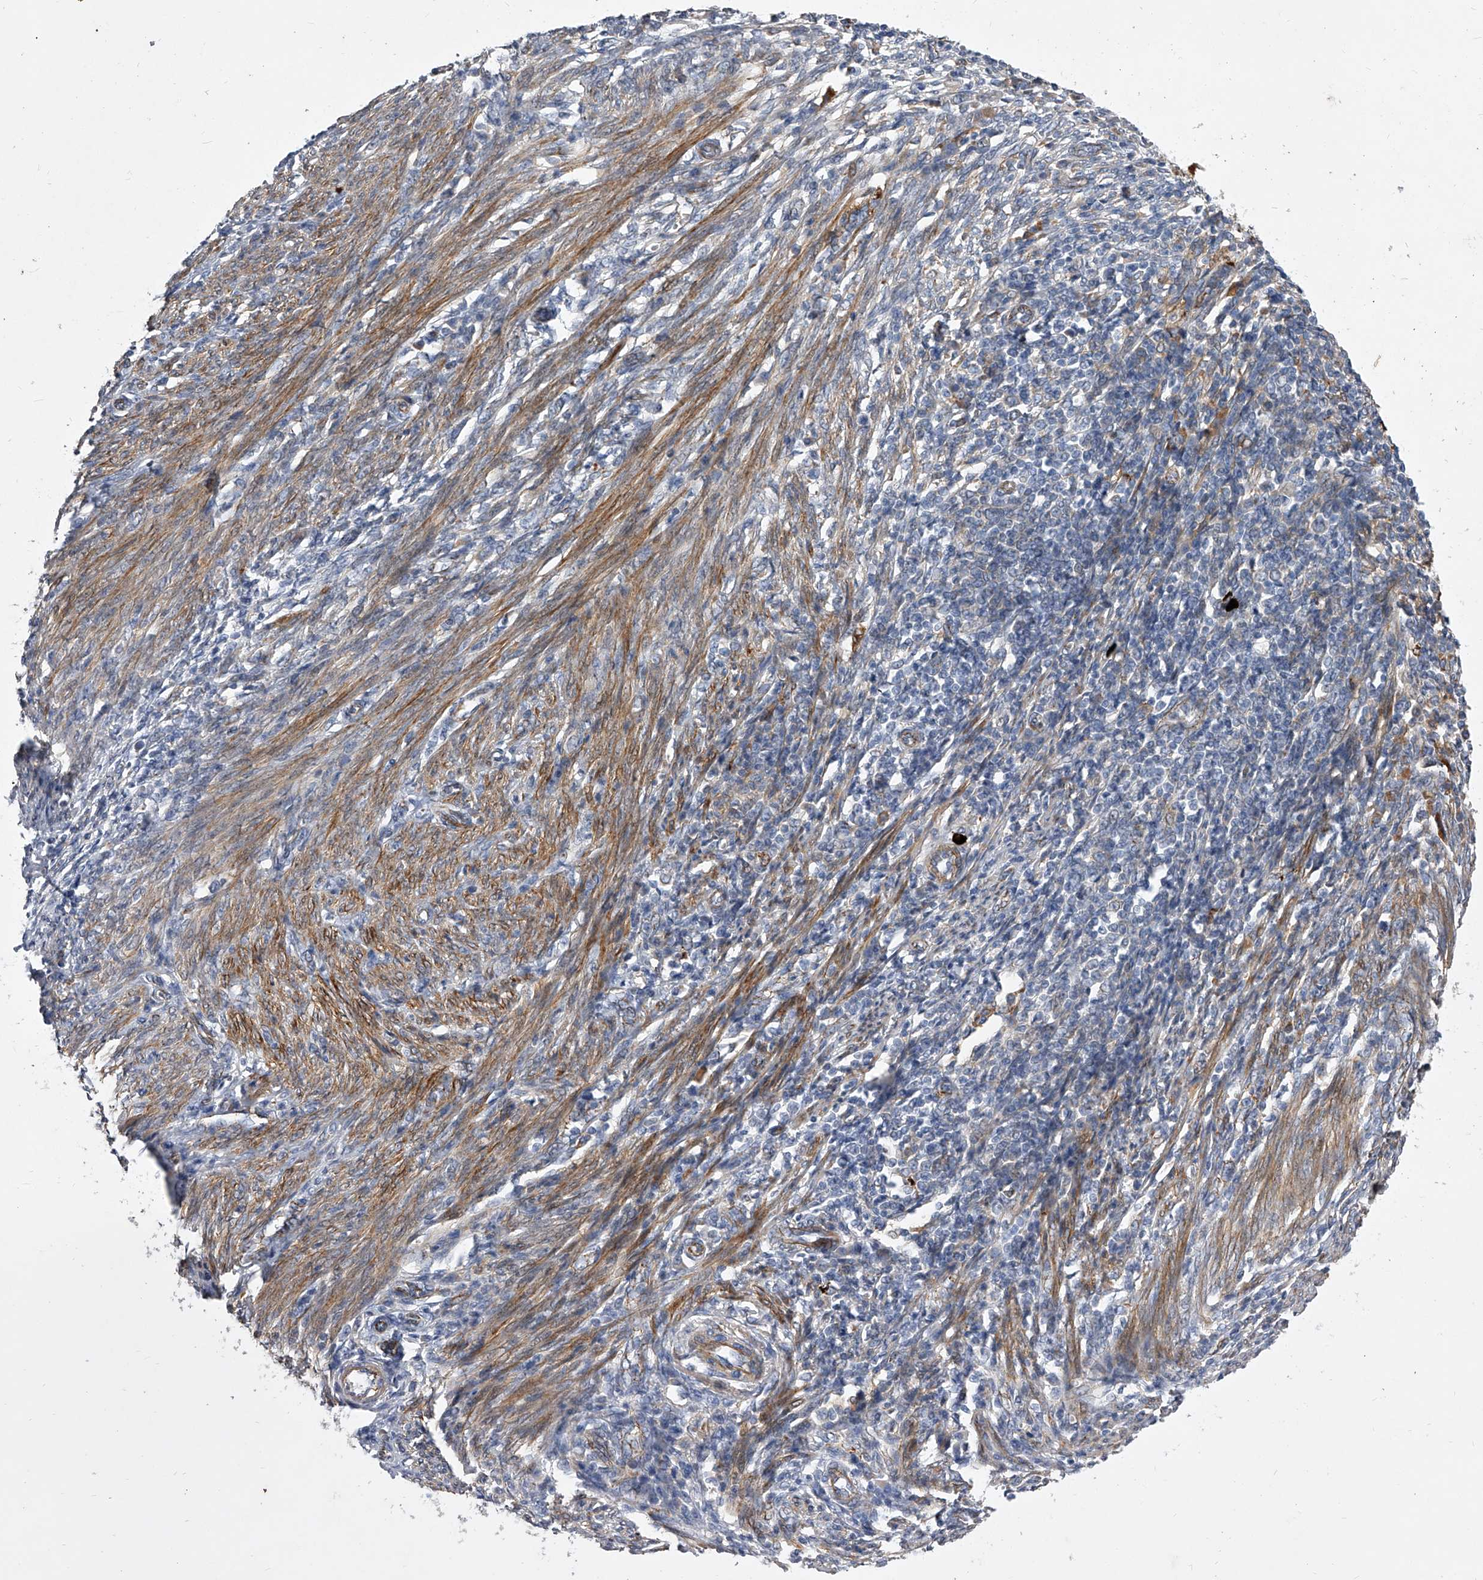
{"staining": {"intensity": "weak", "quantity": "<25%", "location": "cytoplasmic/membranous"}, "tissue": "endometrial cancer", "cell_type": "Tumor cells", "image_type": "cancer", "snomed": [{"axis": "morphology", "description": "Adenocarcinoma, NOS"}, {"axis": "topography", "description": "Uterus"}], "caption": "Tumor cells show no significant protein staining in adenocarcinoma (endometrial).", "gene": "MINDY4", "patient": {"sex": "female", "age": 77}}